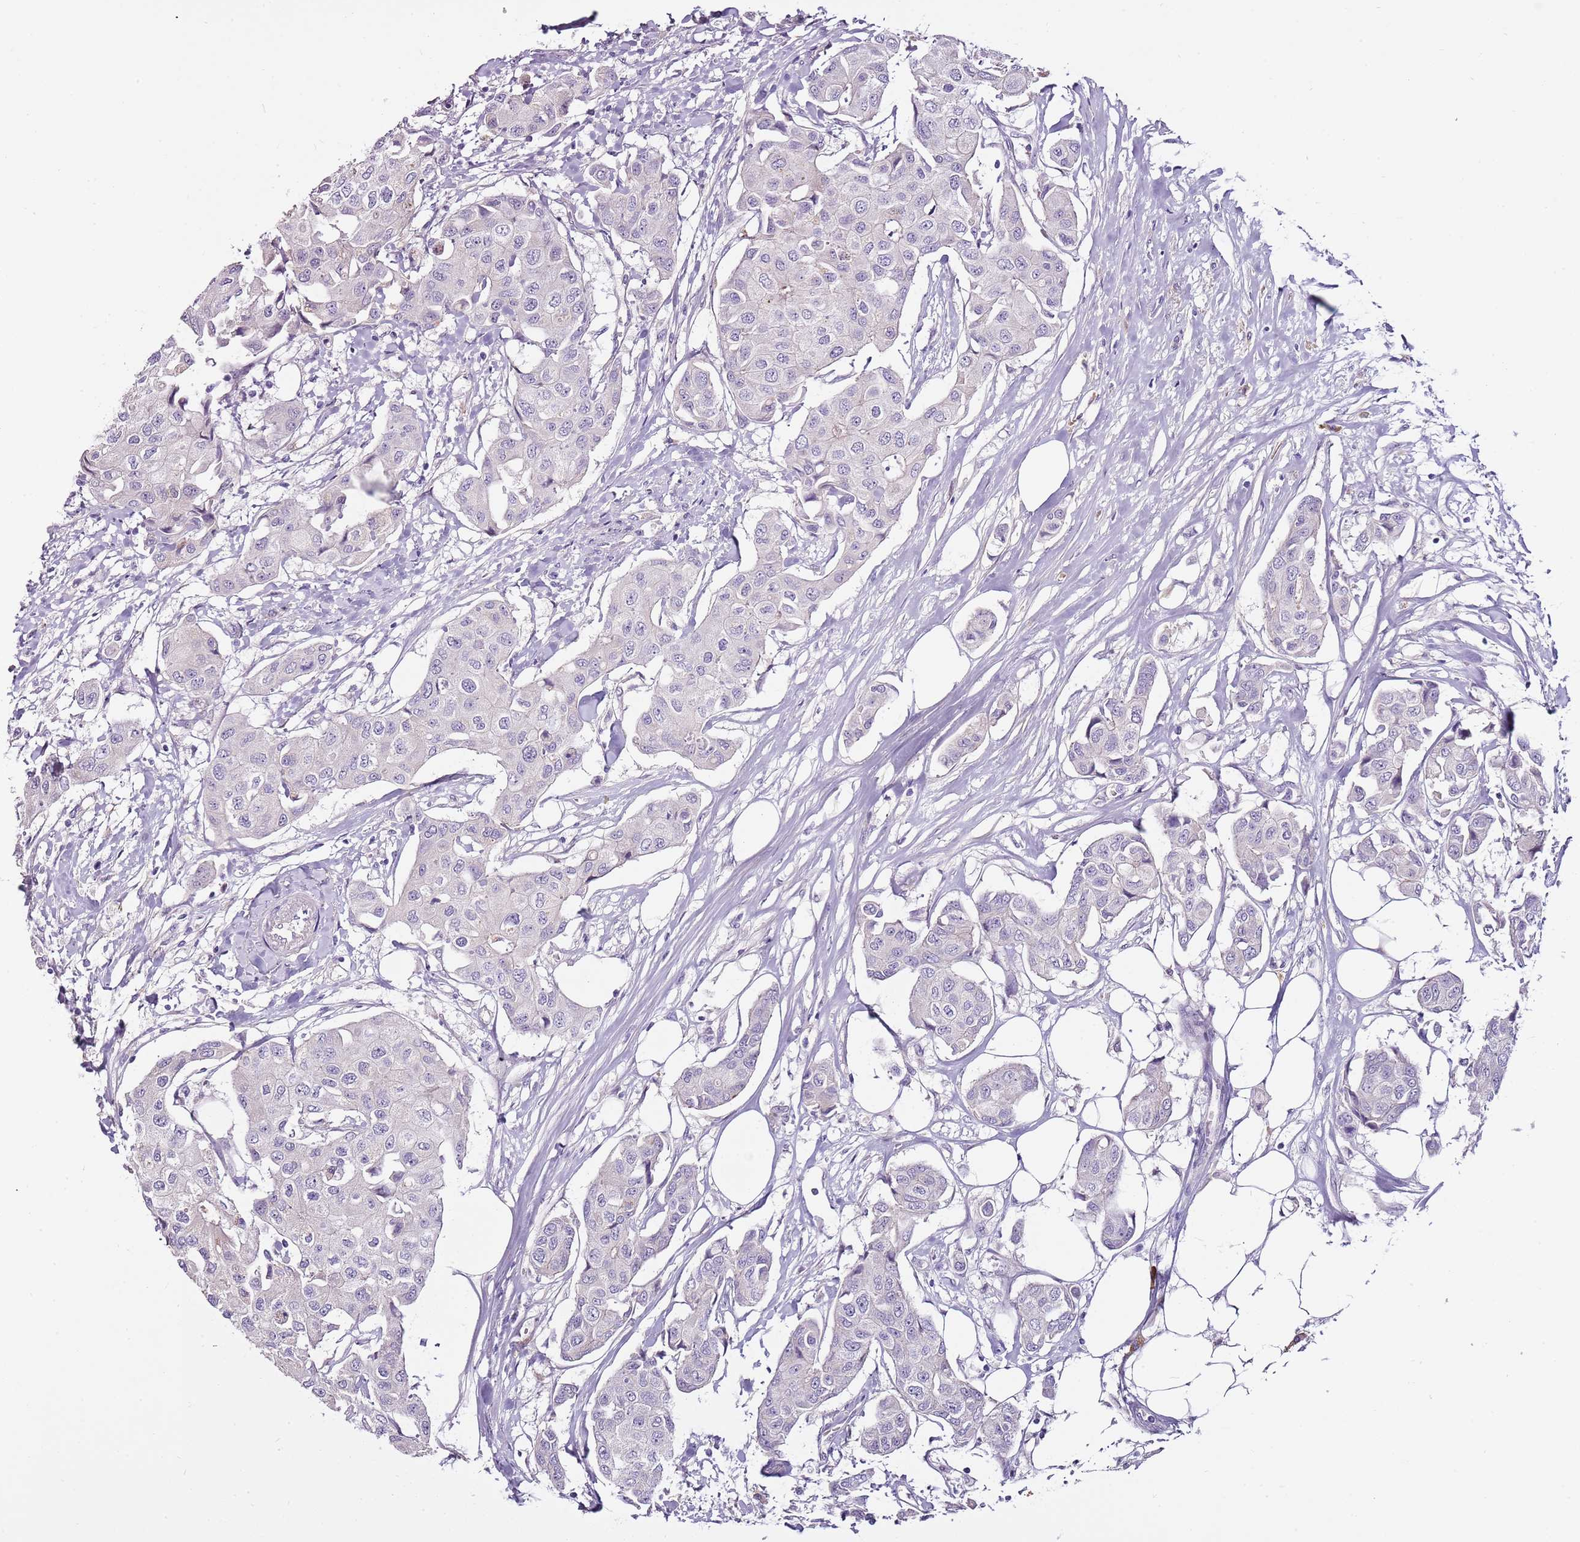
{"staining": {"intensity": "negative", "quantity": "none", "location": "none"}, "tissue": "breast cancer", "cell_type": "Tumor cells", "image_type": "cancer", "snomed": [{"axis": "morphology", "description": "Duct carcinoma"}, {"axis": "topography", "description": "Breast"}, {"axis": "topography", "description": "Lymph node"}], "caption": "IHC image of neoplastic tissue: human breast cancer stained with DAB (3,3'-diaminobenzidine) exhibits no significant protein positivity in tumor cells. The staining is performed using DAB (3,3'-diaminobenzidine) brown chromogen with nuclei counter-stained in using hematoxylin.", "gene": "NKX2-3", "patient": {"sex": "female", "age": 80}}